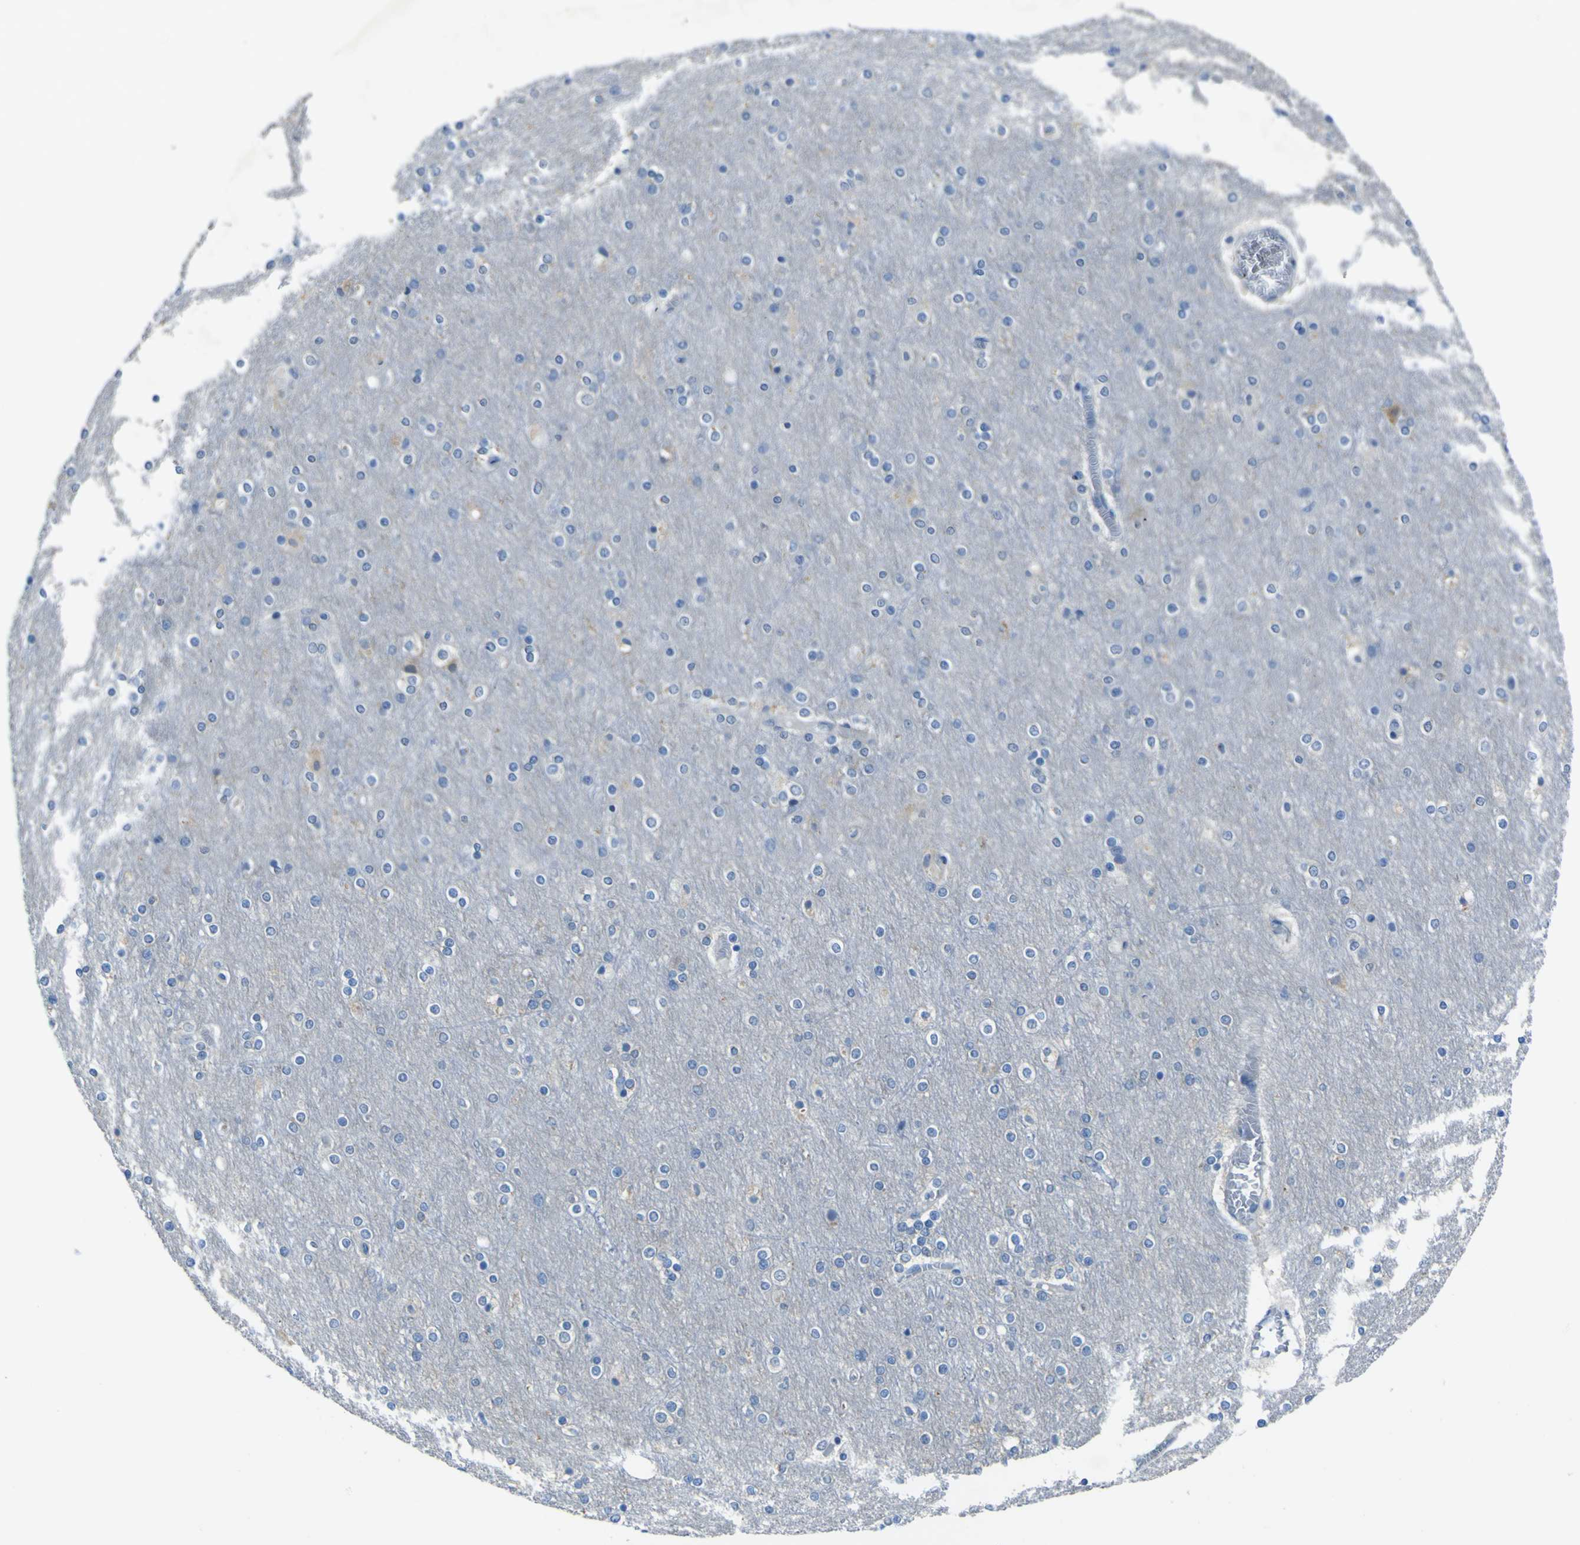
{"staining": {"intensity": "negative", "quantity": "none", "location": "none"}, "tissue": "cerebral cortex", "cell_type": "Endothelial cells", "image_type": "normal", "snomed": [{"axis": "morphology", "description": "Normal tissue, NOS"}, {"axis": "topography", "description": "Cerebral cortex"}], "caption": "There is no significant expression in endothelial cells of cerebral cortex. (Immunohistochemistry (ihc), brightfield microscopy, high magnification).", "gene": "PHKG1", "patient": {"sex": "female", "age": 54}}